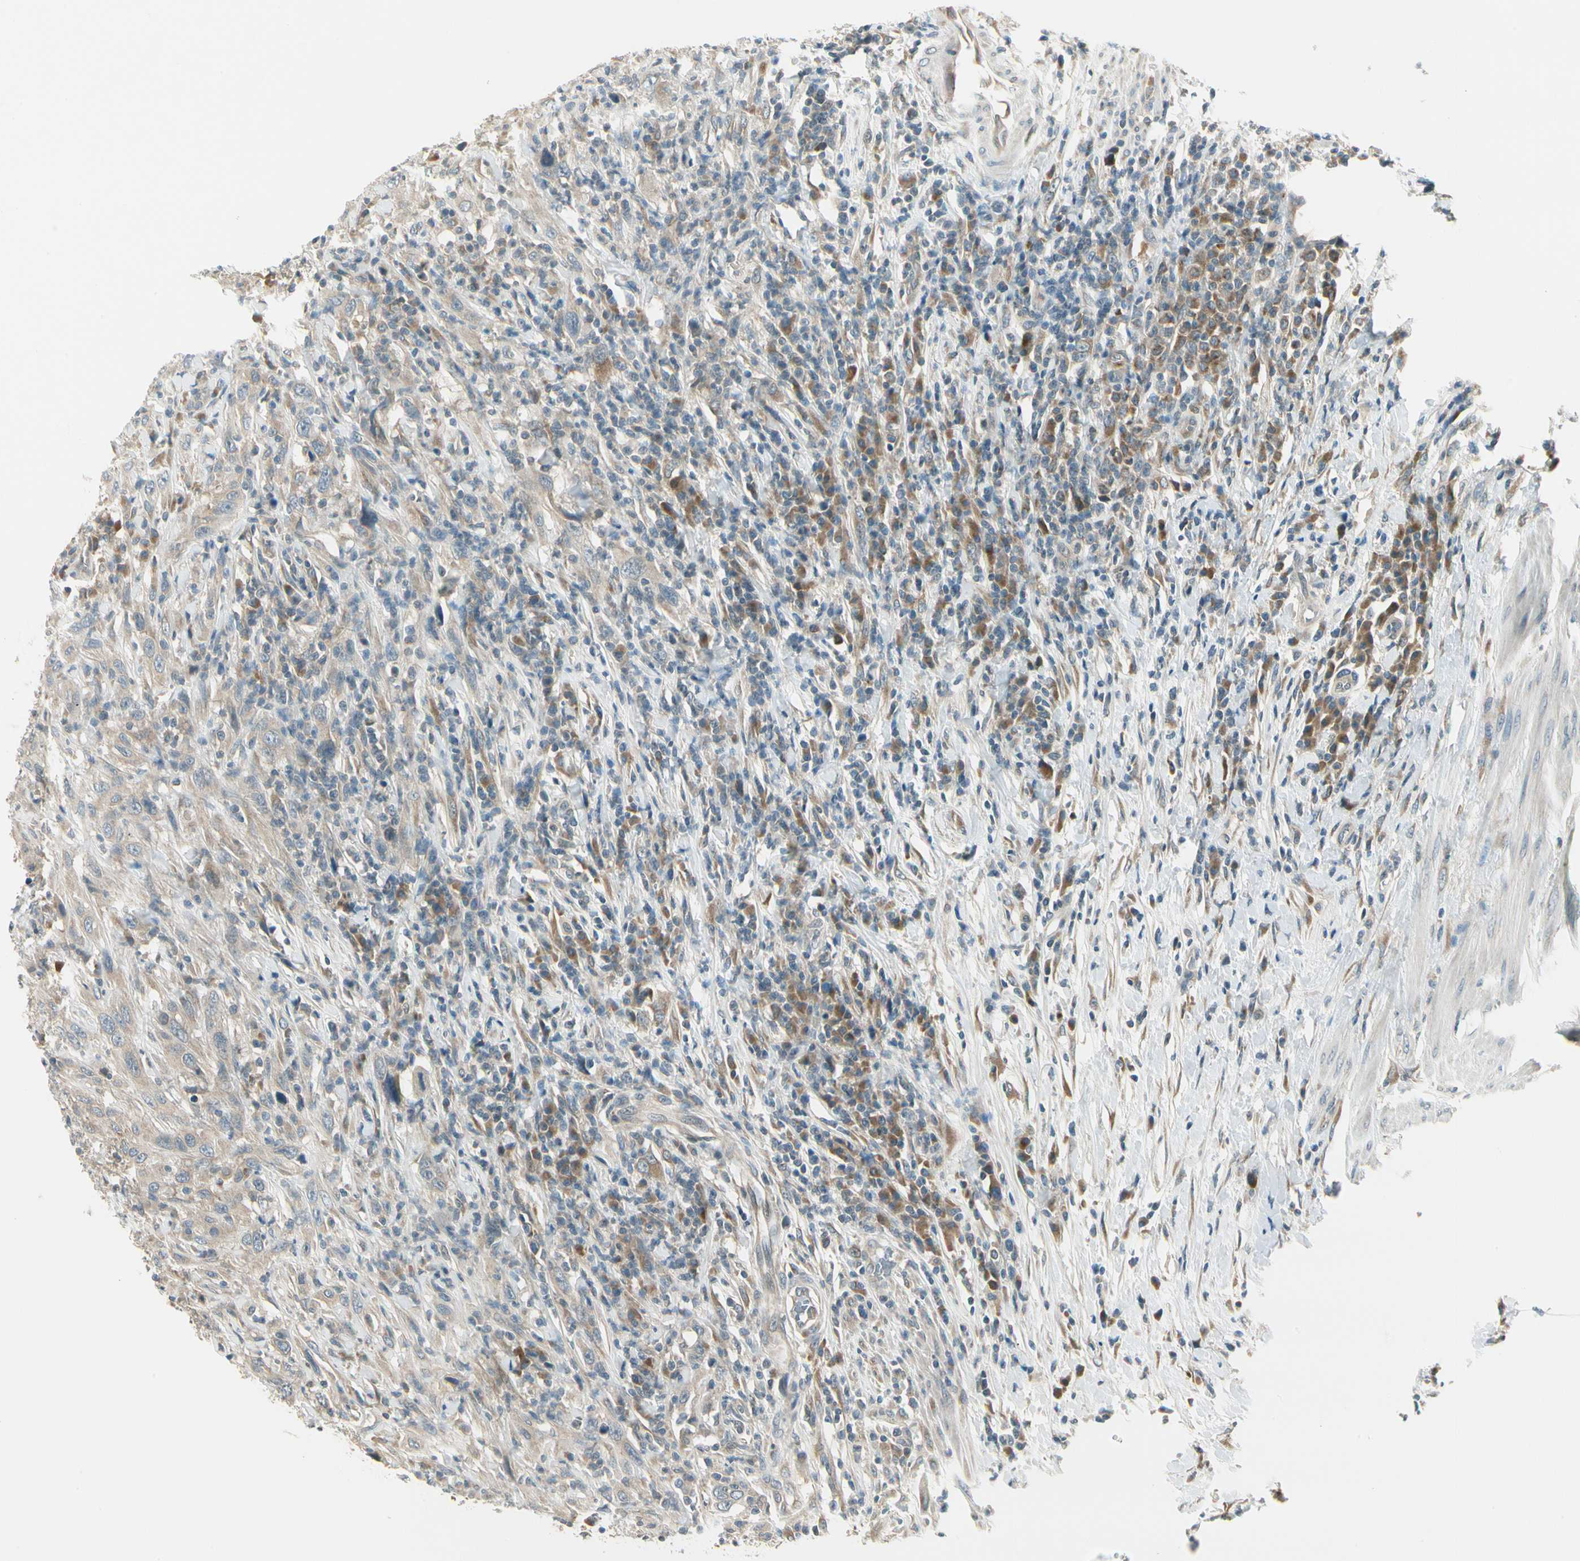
{"staining": {"intensity": "weak", "quantity": ">75%", "location": "cytoplasmic/membranous"}, "tissue": "urothelial cancer", "cell_type": "Tumor cells", "image_type": "cancer", "snomed": [{"axis": "morphology", "description": "Urothelial carcinoma, High grade"}, {"axis": "topography", "description": "Urinary bladder"}], "caption": "High-grade urothelial carcinoma stained with DAB immunohistochemistry (IHC) shows low levels of weak cytoplasmic/membranous staining in about >75% of tumor cells.", "gene": "BNIP1", "patient": {"sex": "male", "age": 61}}